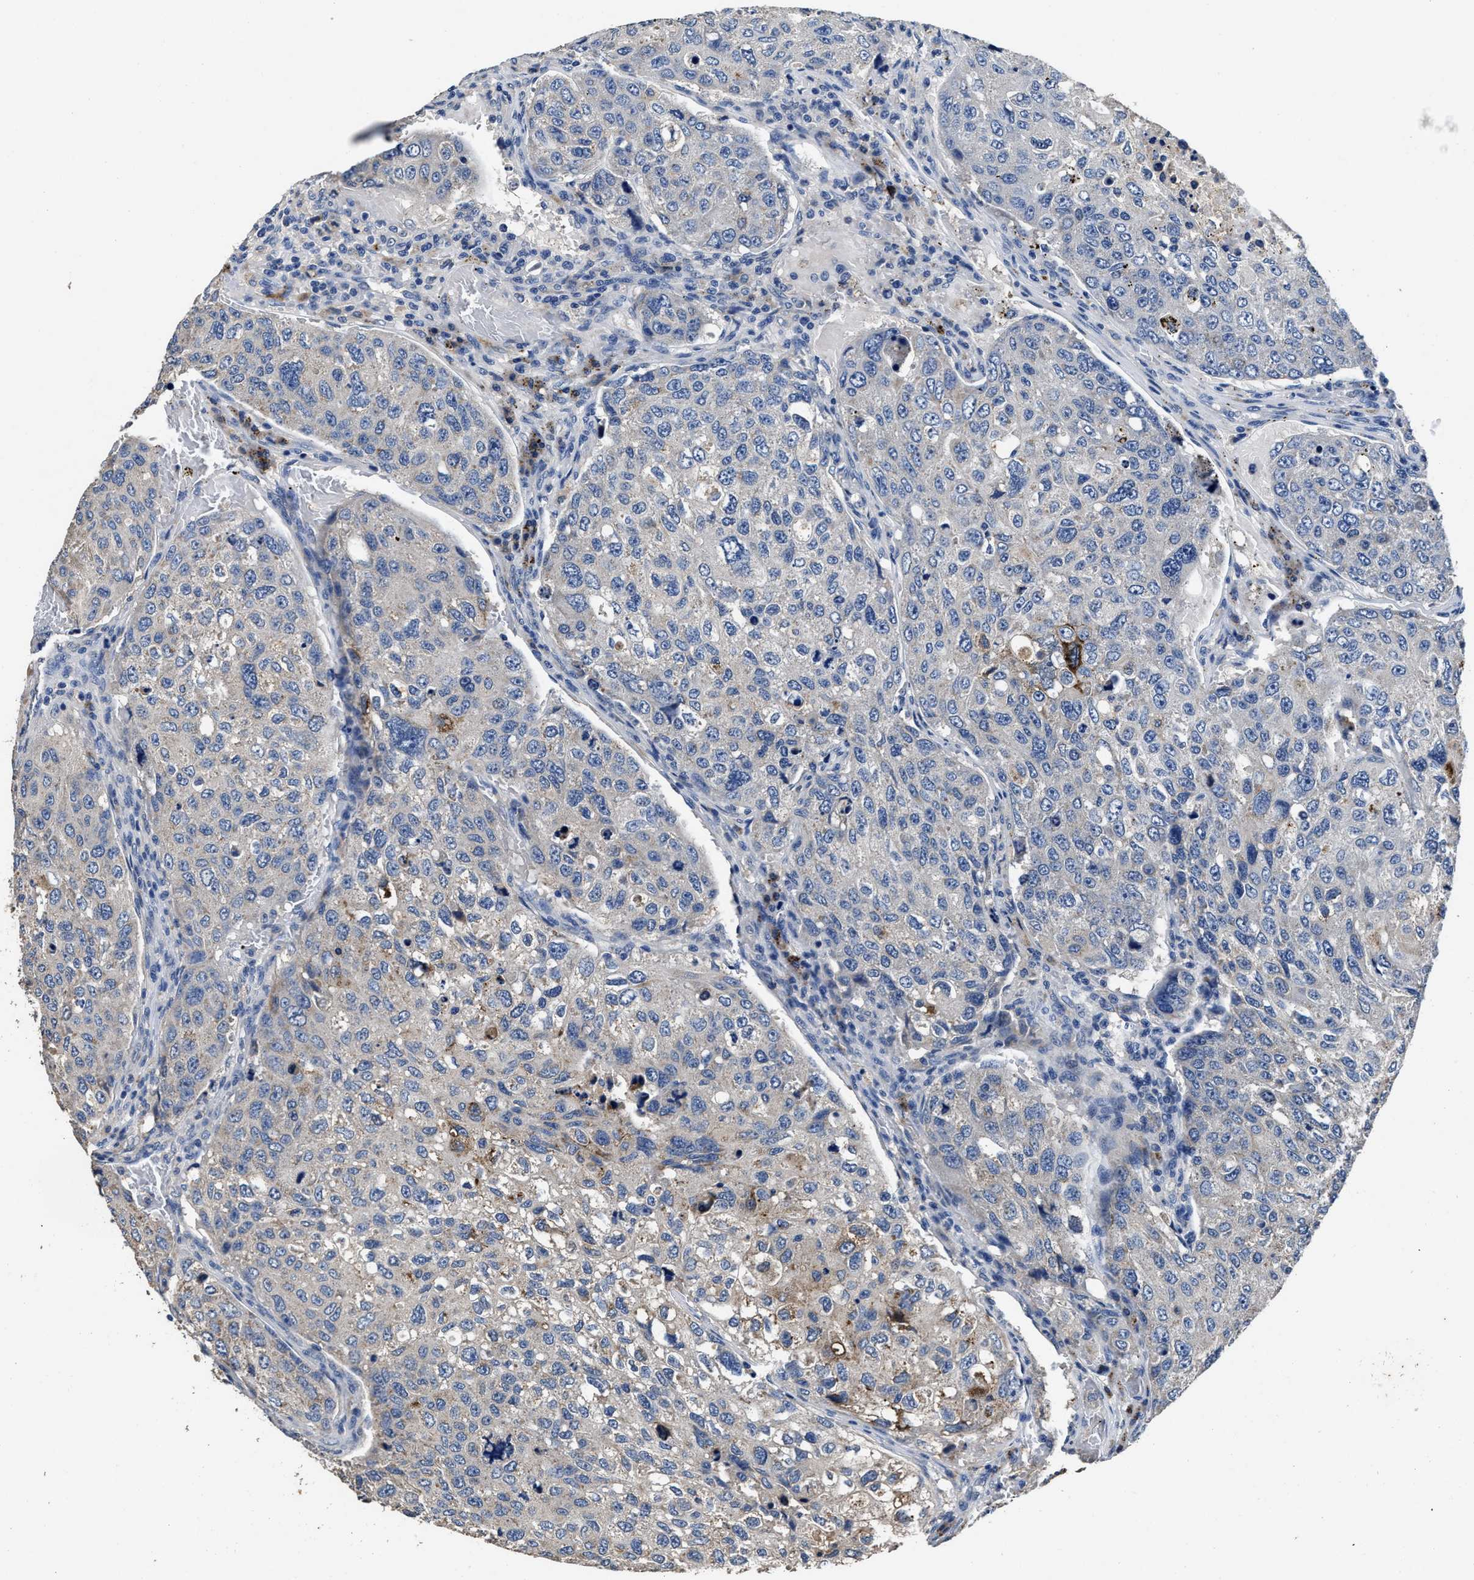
{"staining": {"intensity": "negative", "quantity": "none", "location": "none"}, "tissue": "urothelial cancer", "cell_type": "Tumor cells", "image_type": "cancer", "snomed": [{"axis": "morphology", "description": "Urothelial carcinoma, High grade"}, {"axis": "topography", "description": "Lymph node"}, {"axis": "topography", "description": "Urinary bladder"}], "caption": "There is no significant staining in tumor cells of urothelial carcinoma (high-grade).", "gene": "UBR4", "patient": {"sex": "male", "age": 51}}